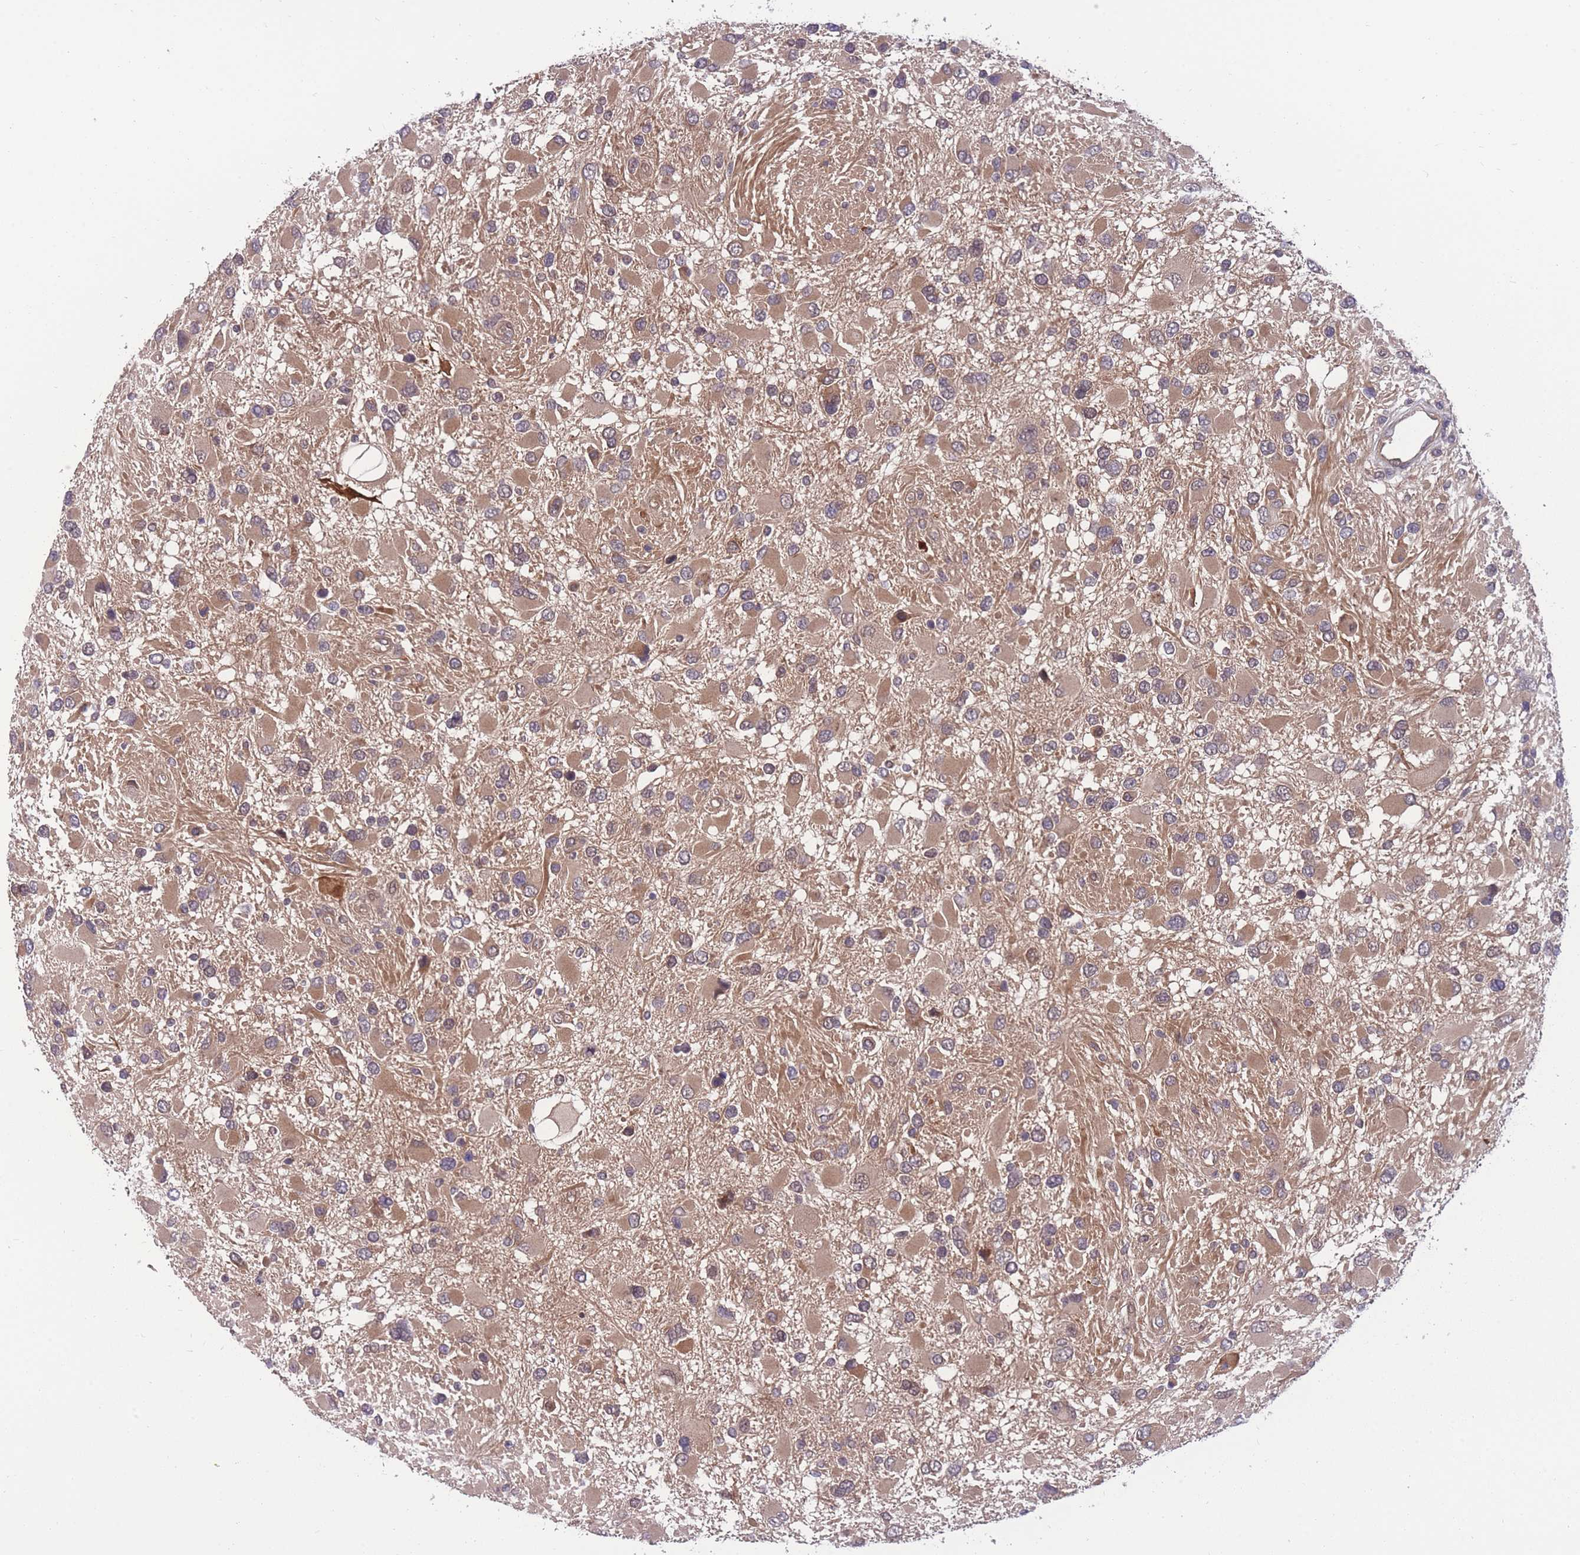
{"staining": {"intensity": "moderate", "quantity": ">75%", "location": "cytoplasmic/membranous"}, "tissue": "glioma", "cell_type": "Tumor cells", "image_type": "cancer", "snomed": [{"axis": "morphology", "description": "Glioma, malignant, High grade"}, {"axis": "topography", "description": "Brain"}], "caption": "Moderate cytoplasmic/membranous protein expression is appreciated in about >75% of tumor cells in glioma.", "gene": "UBE2N", "patient": {"sex": "male", "age": 53}}